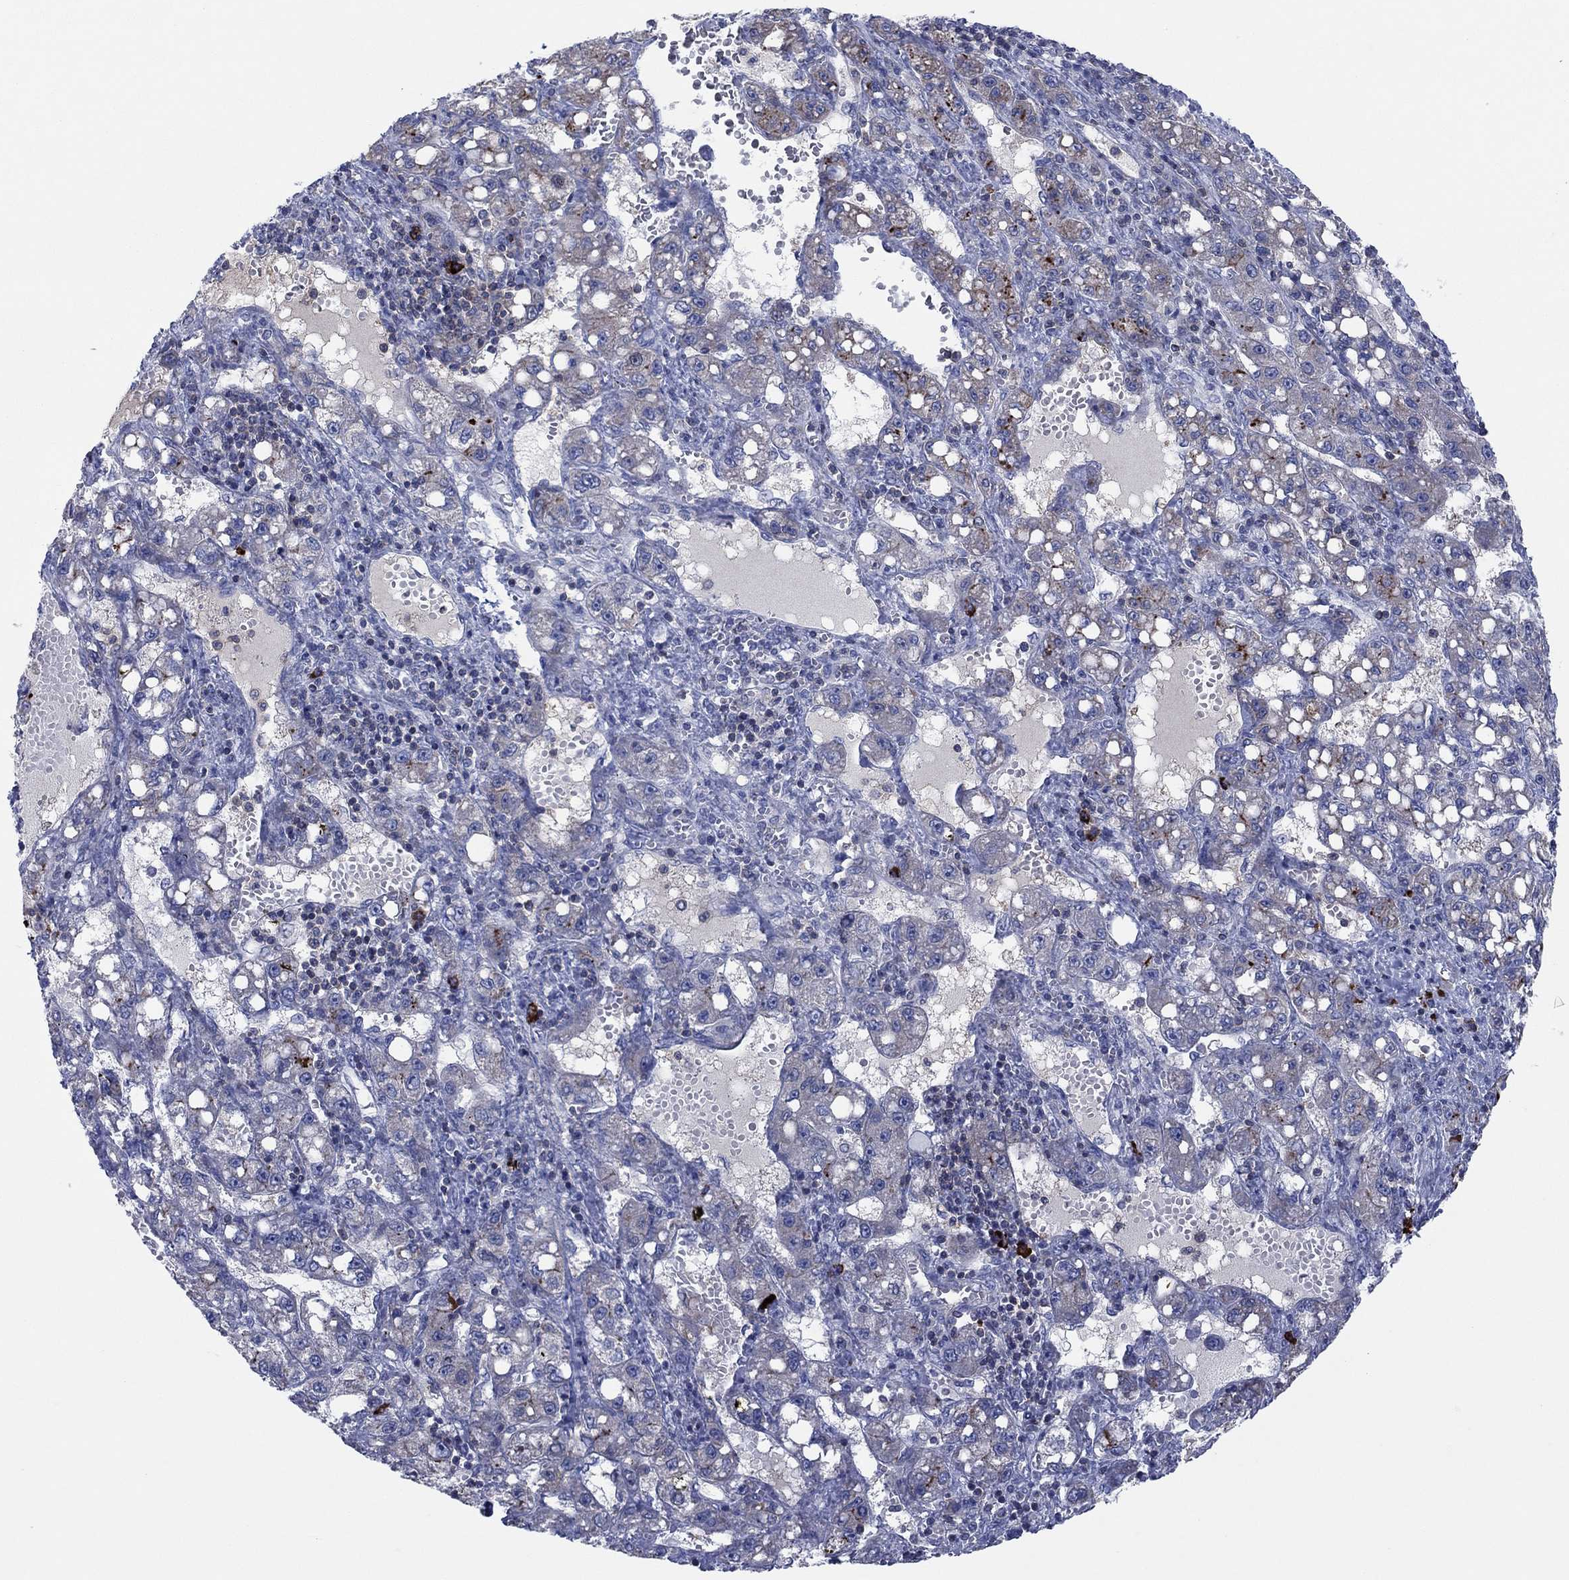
{"staining": {"intensity": "moderate", "quantity": "<25%", "location": "cytoplasmic/membranous"}, "tissue": "liver cancer", "cell_type": "Tumor cells", "image_type": "cancer", "snomed": [{"axis": "morphology", "description": "Carcinoma, Hepatocellular, NOS"}, {"axis": "topography", "description": "Liver"}], "caption": "This is an image of immunohistochemistry staining of liver cancer, which shows moderate positivity in the cytoplasmic/membranous of tumor cells.", "gene": "PVR", "patient": {"sex": "female", "age": 65}}